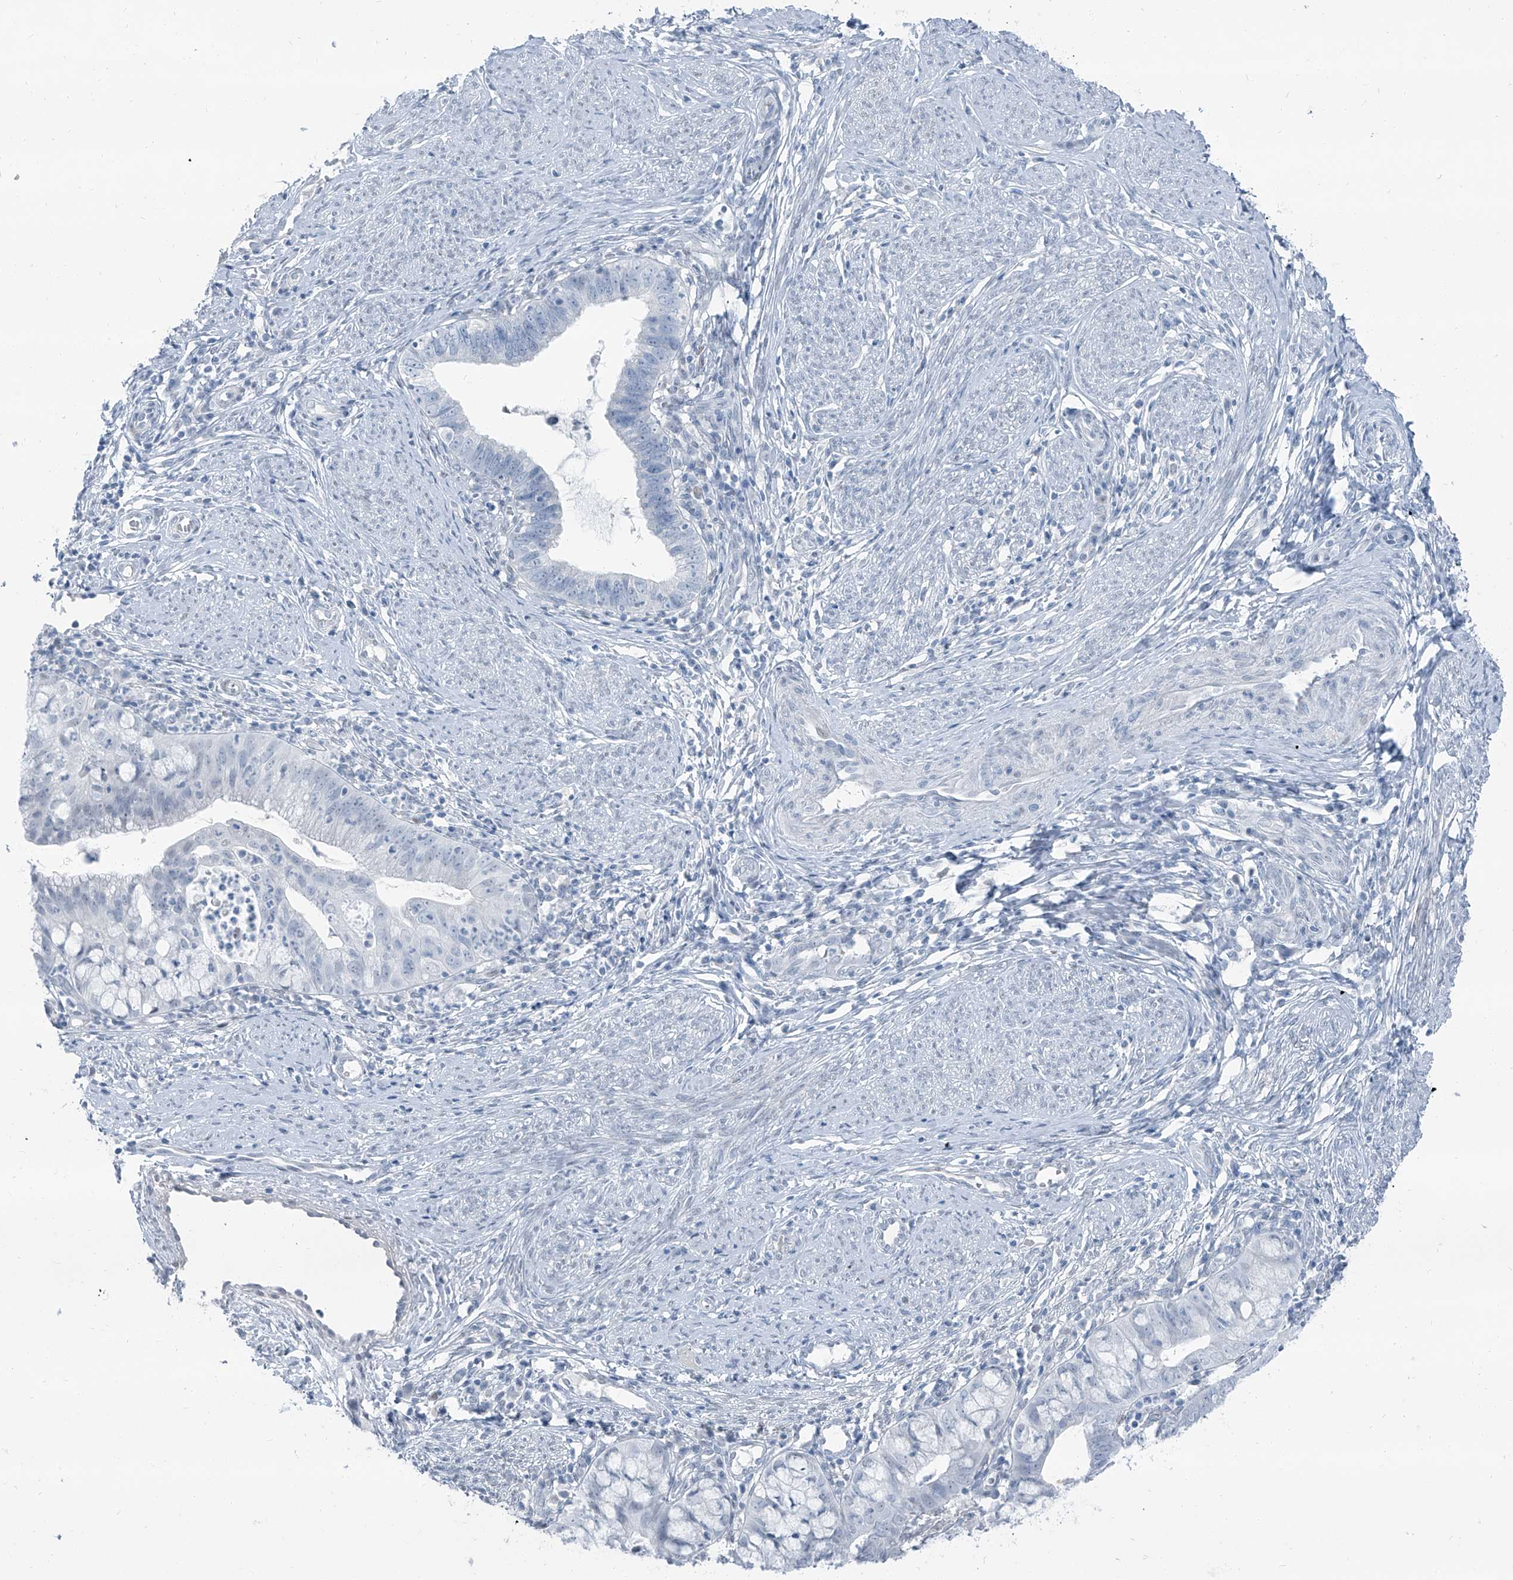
{"staining": {"intensity": "negative", "quantity": "none", "location": "none"}, "tissue": "cervical cancer", "cell_type": "Tumor cells", "image_type": "cancer", "snomed": [{"axis": "morphology", "description": "Adenocarcinoma, NOS"}, {"axis": "topography", "description": "Cervix"}], "caption": "Immunohistochemical staining of cervical cancer (adenocarcinoma) reveals no significant positivity in tumor cells.", "gene": "RGN", "patient": {"sex": "female", "age": 36}}